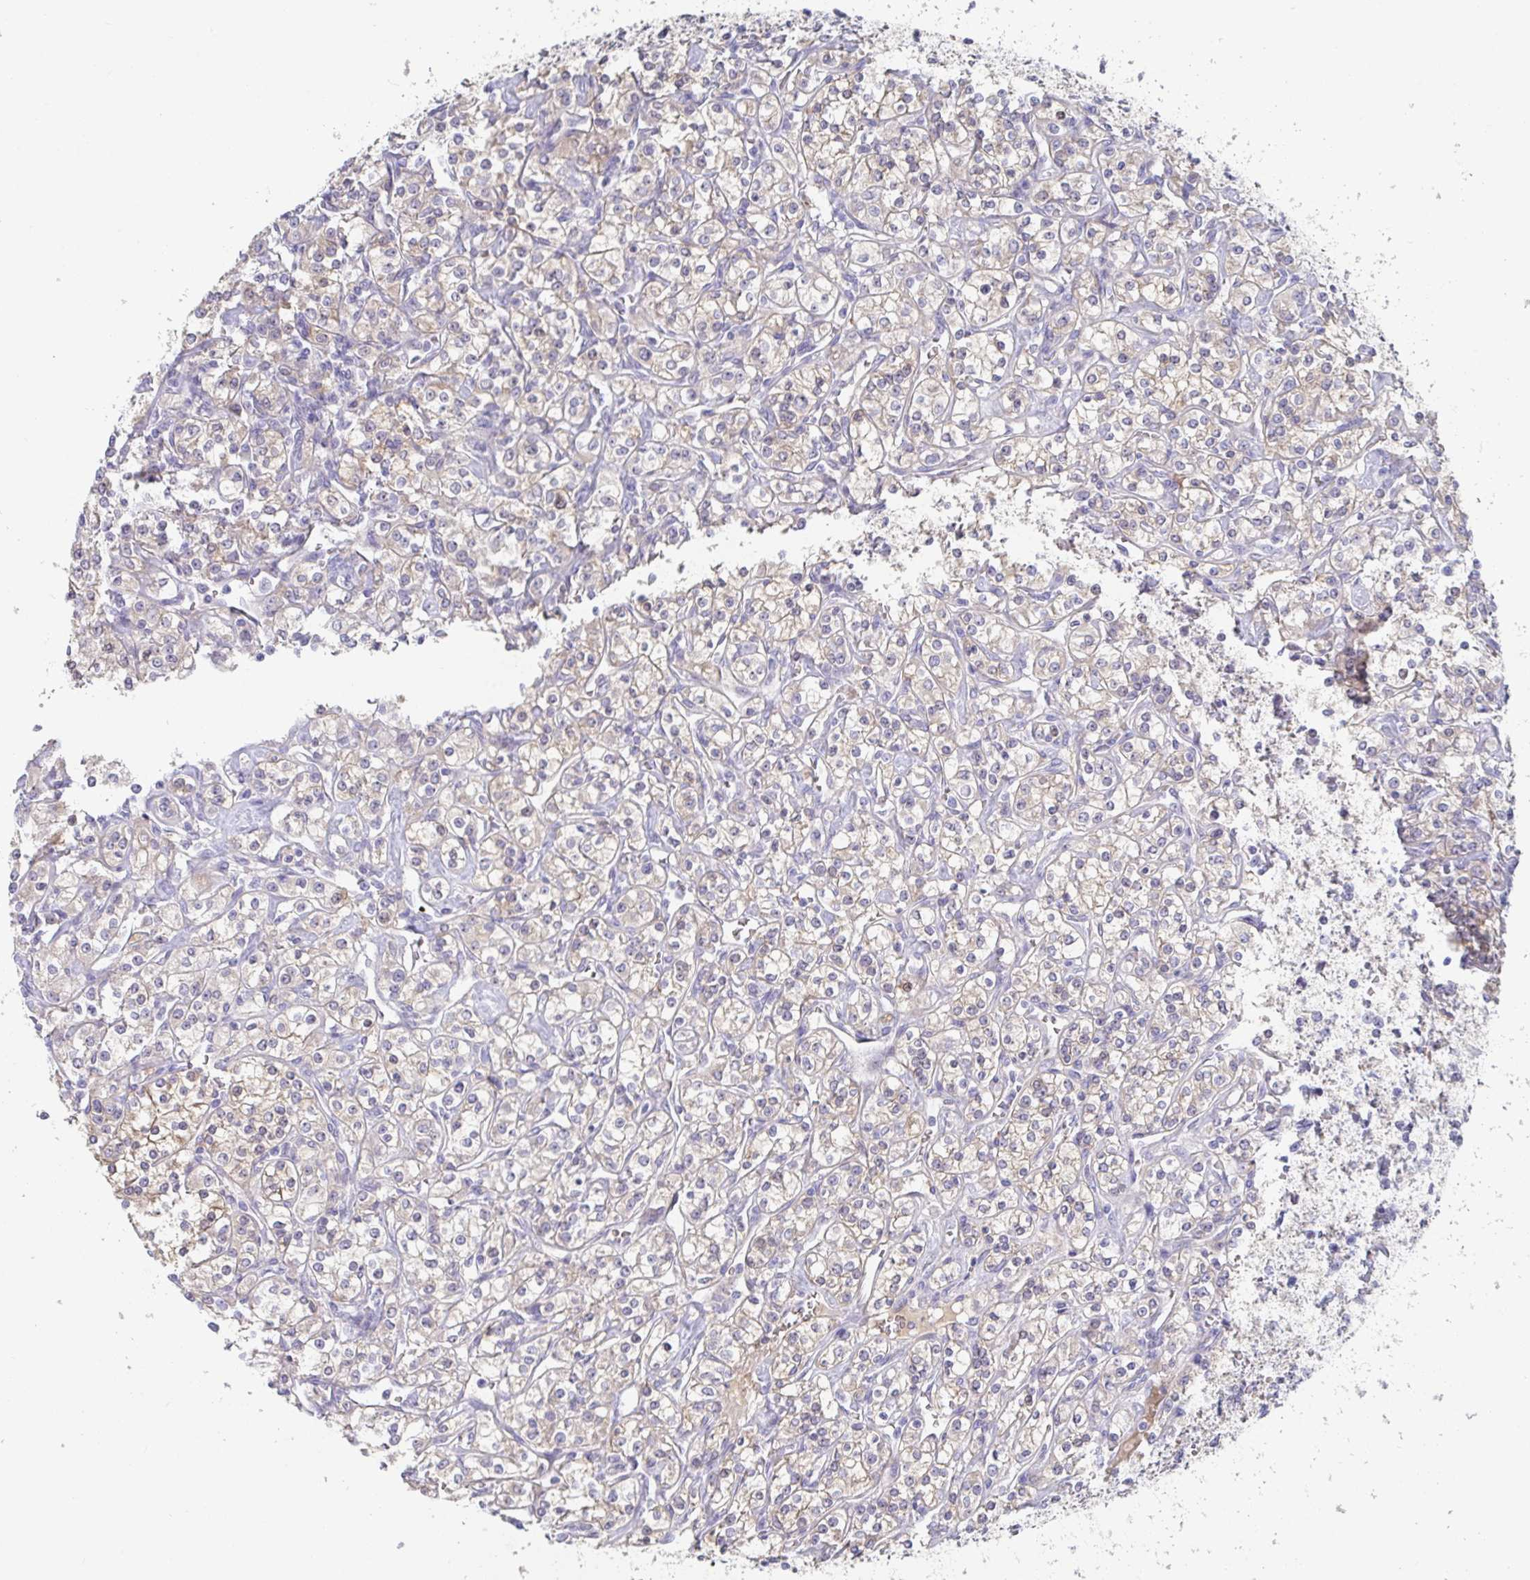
{"staining": {"intensity": "negative", "quantity": "none", "location": "none"}, "tissue": "renal cancer", "cell_type": "Tumor cells", "image_type": "cancer", "snomed": [{"axis": "morphology", "description": "Adenocarcinoma, NOS"}, {"axis": "topography", "description": "Kidney"}], "caption": "Photomicrograph shows no significant protein positivity in tumor cells of renal cancer. The staining was performed using DAB to visualize the protein expression in brown, while the nuclei were stained in blue with hematoxylin (Magnification: 20x).", "gene": "ANO5", "patient": {"sex": "male", "age": 77}}